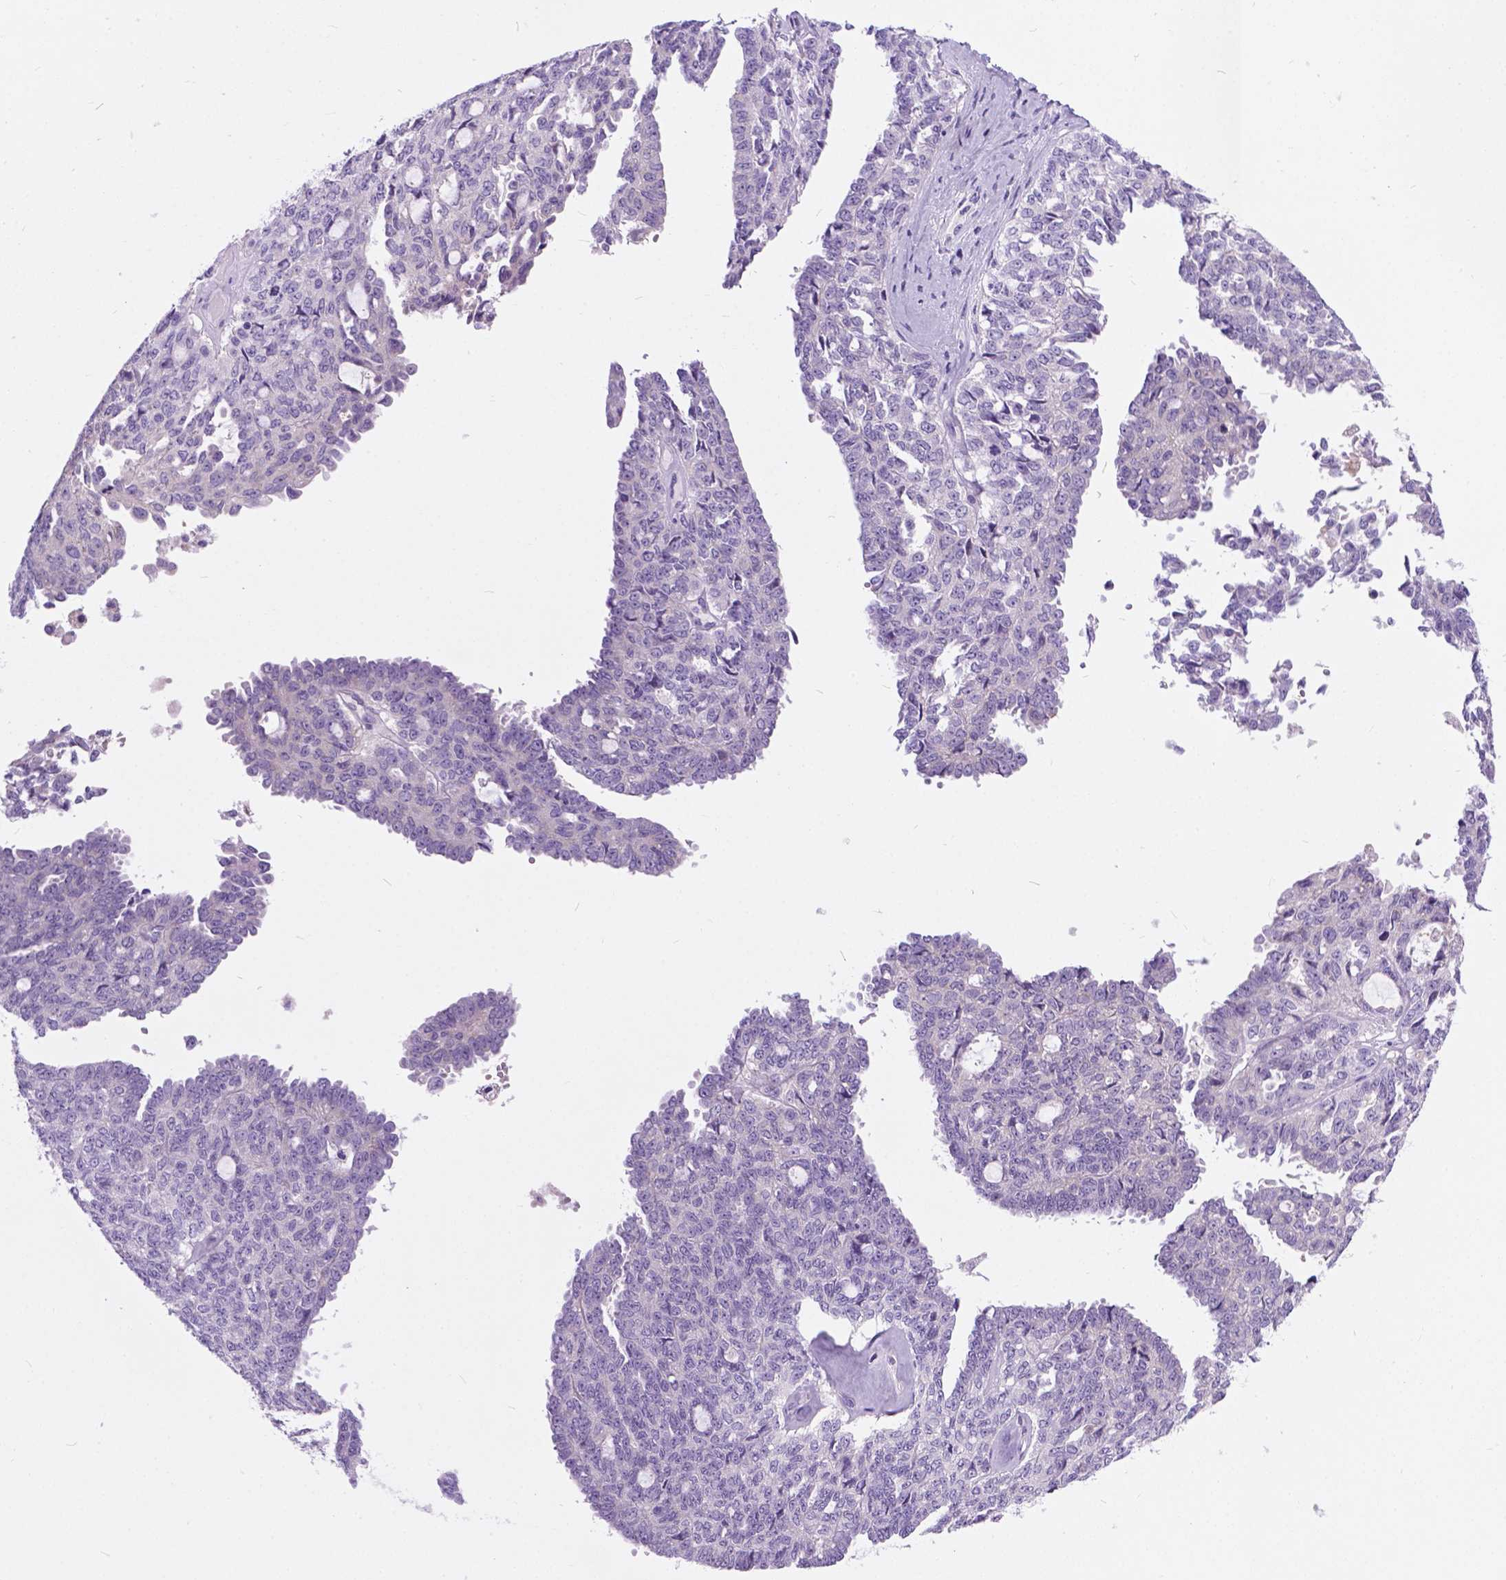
{"staining": {"intensity": "negative", "quantity": "none", "location": "none"}, "tissue": "ovarian cancer", "cell_type": "Tumor cells", "image_type": "cancer", "snomed": [{"axis": "morphology", "description": "Cystadenocarcinoma, serous, NOS"}, {"axis": "topography", "description": "Ovary"}], "caption": "This is an immunohistochemistry photomicrograph of human ovarian cancer. There is no positivity in tumor cells.", "gene": "ARMS2", "patient": {"sex": "female", "age": 71}}